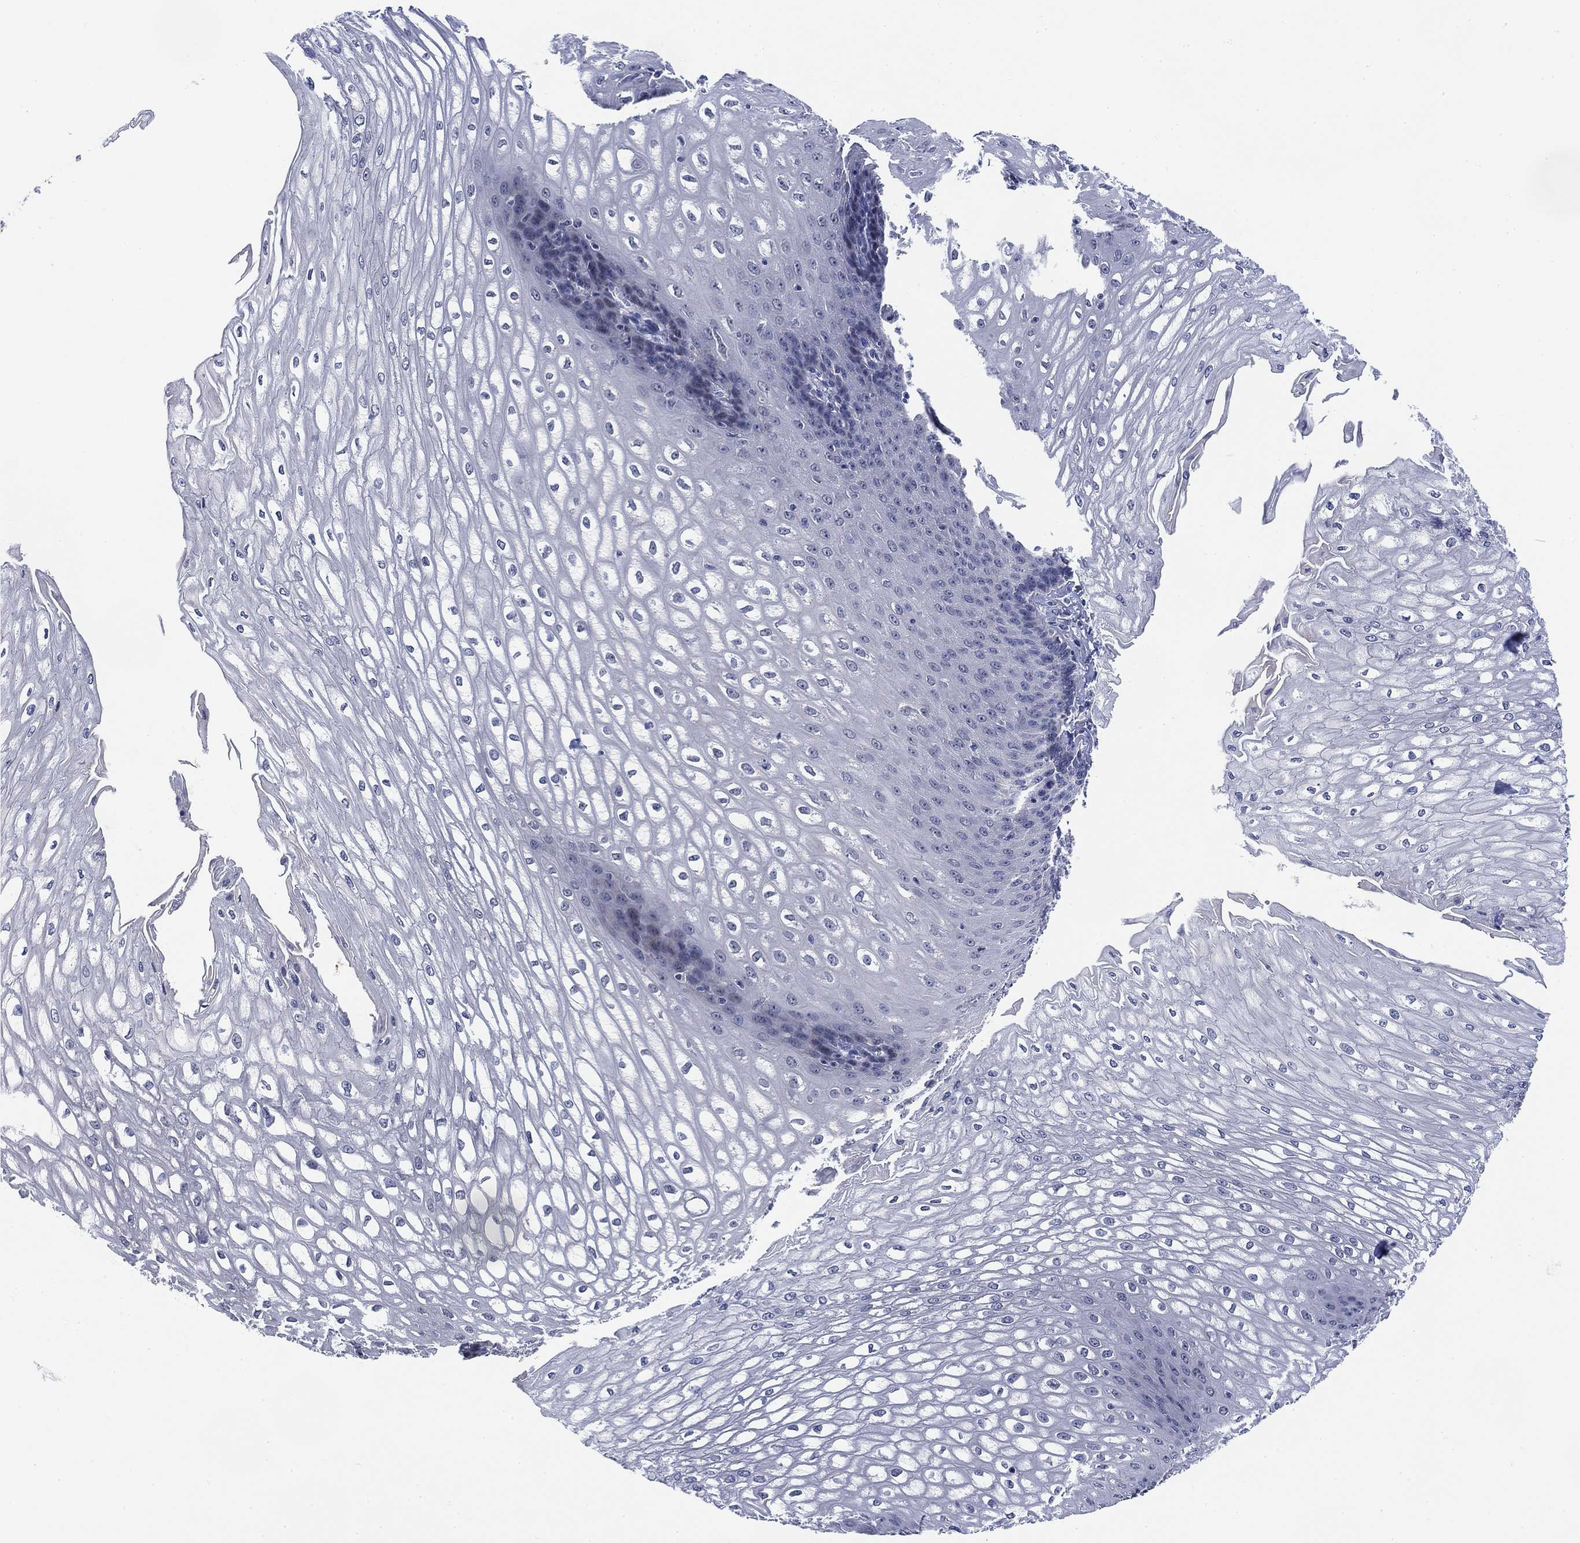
{"staining": {"intensity": "negative", "quantity": "none", "location": "none"}, "tissue": "esophagus", "cell_type": "Squamous epithelial cells", "image_type": "normal", "snomed": [{"axis": "morphology", "description": "Normal tissue, NOS"}, {"axis": "topography", "description": "Esophagus"}], "caption": "This is a image of immunohistochemistry (IHC) staining of normal esophagus, which shows no positivity in squamous epithelial cells.", "gene": "DAZL", "patient": {"sex": "male", "age": 58}}